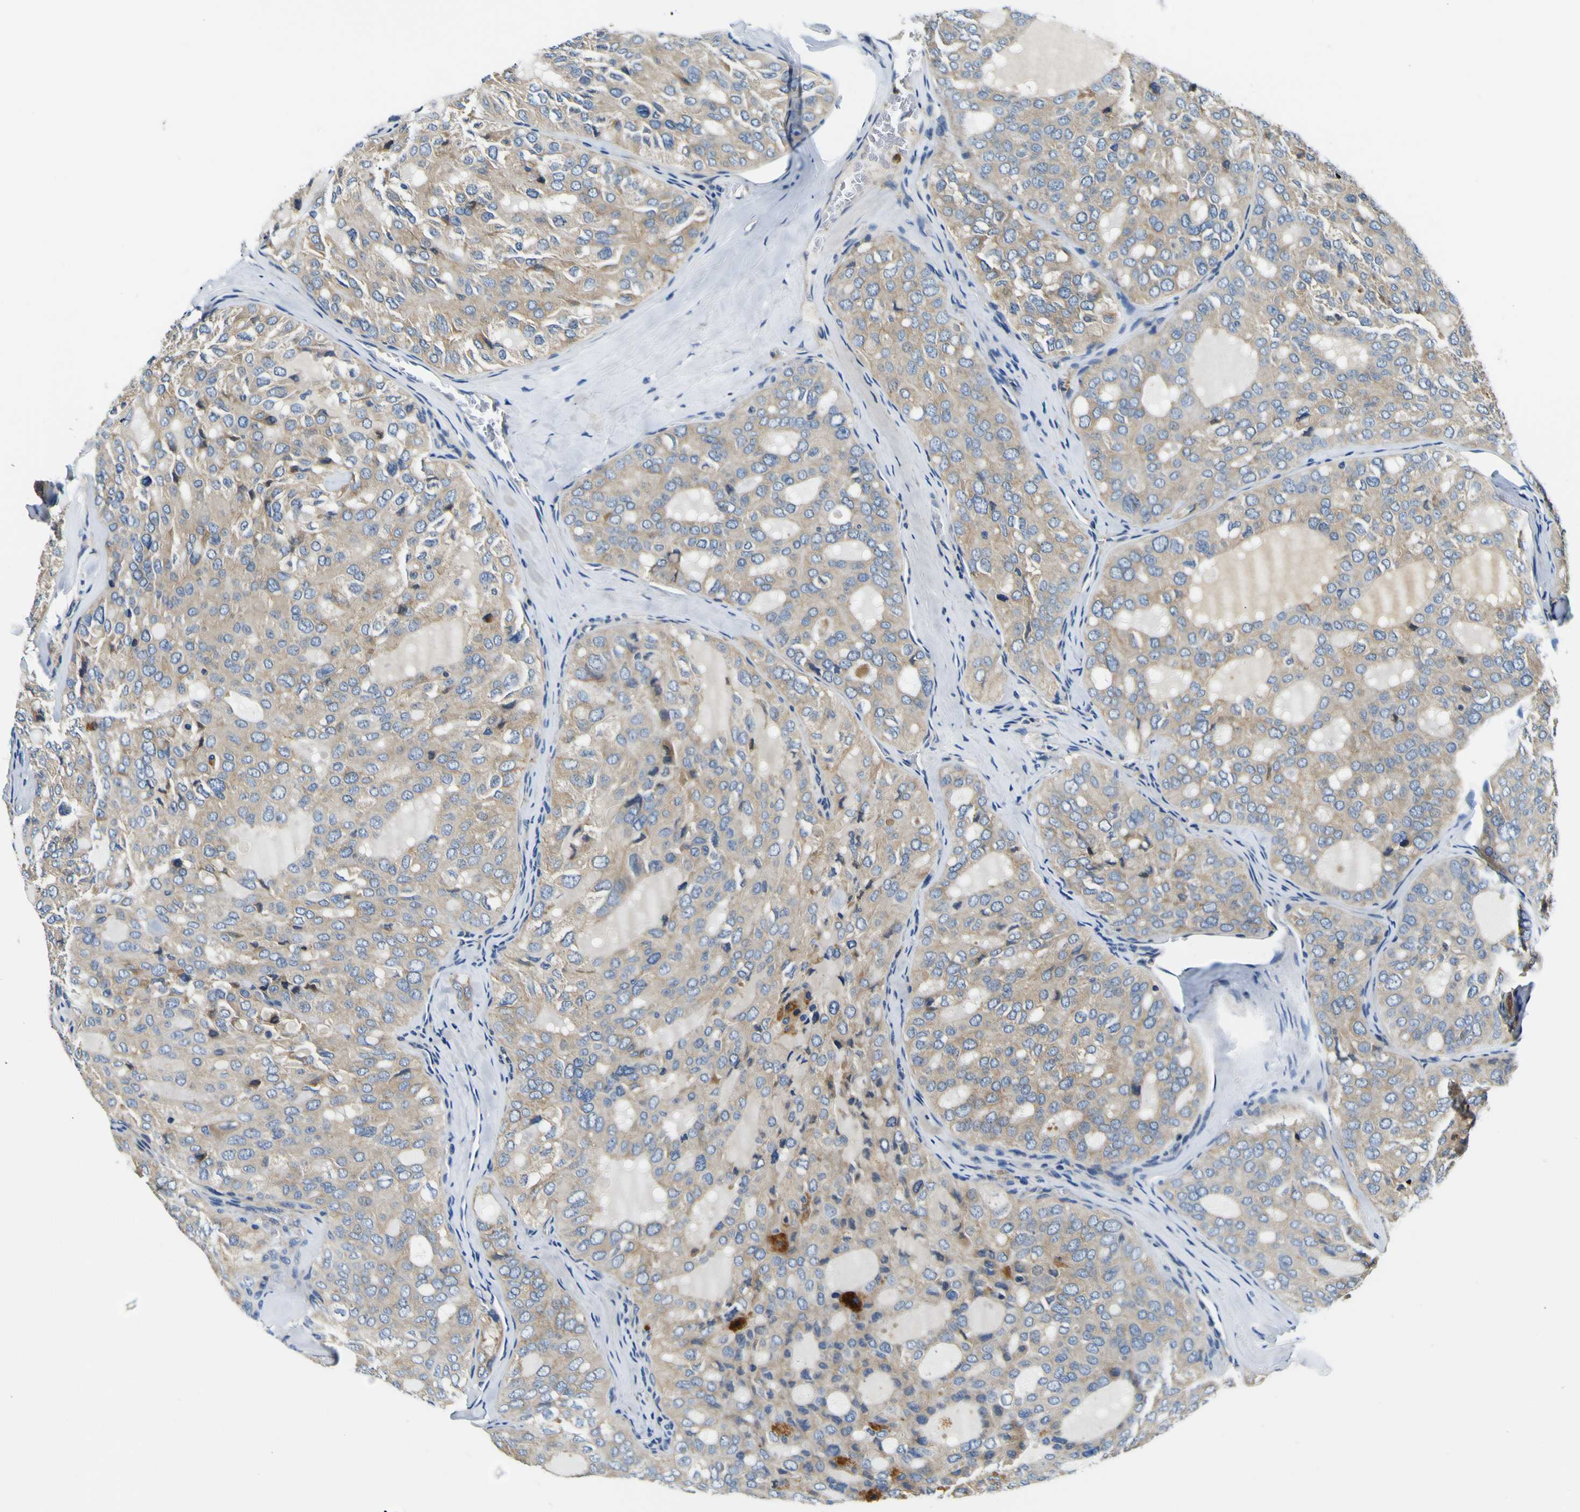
{"staining": {"intensity": "moderate", "quantity": "25%-75%", "location": "cytoplasmic/membranous"}, "tissue": "thyroid cancer", "cell_type": "Tumor cells", "image_type": "cancer", "snomed": [{"axis": "morphology", "description": "Follicular adenoma carcinoma, NOS"}, {"axis": "topography", "description": "Thyroid gland"}], "caption": "About 25%-75% of tumor cells in follicular adenoma carcinoma (thyroid) reveal moderate cytoplasmic/membranous protein staining as visualized by brown immunohistochemical staining.", "gene": "CLSTN1", "patient": {"sex": "male", "age": 75}}